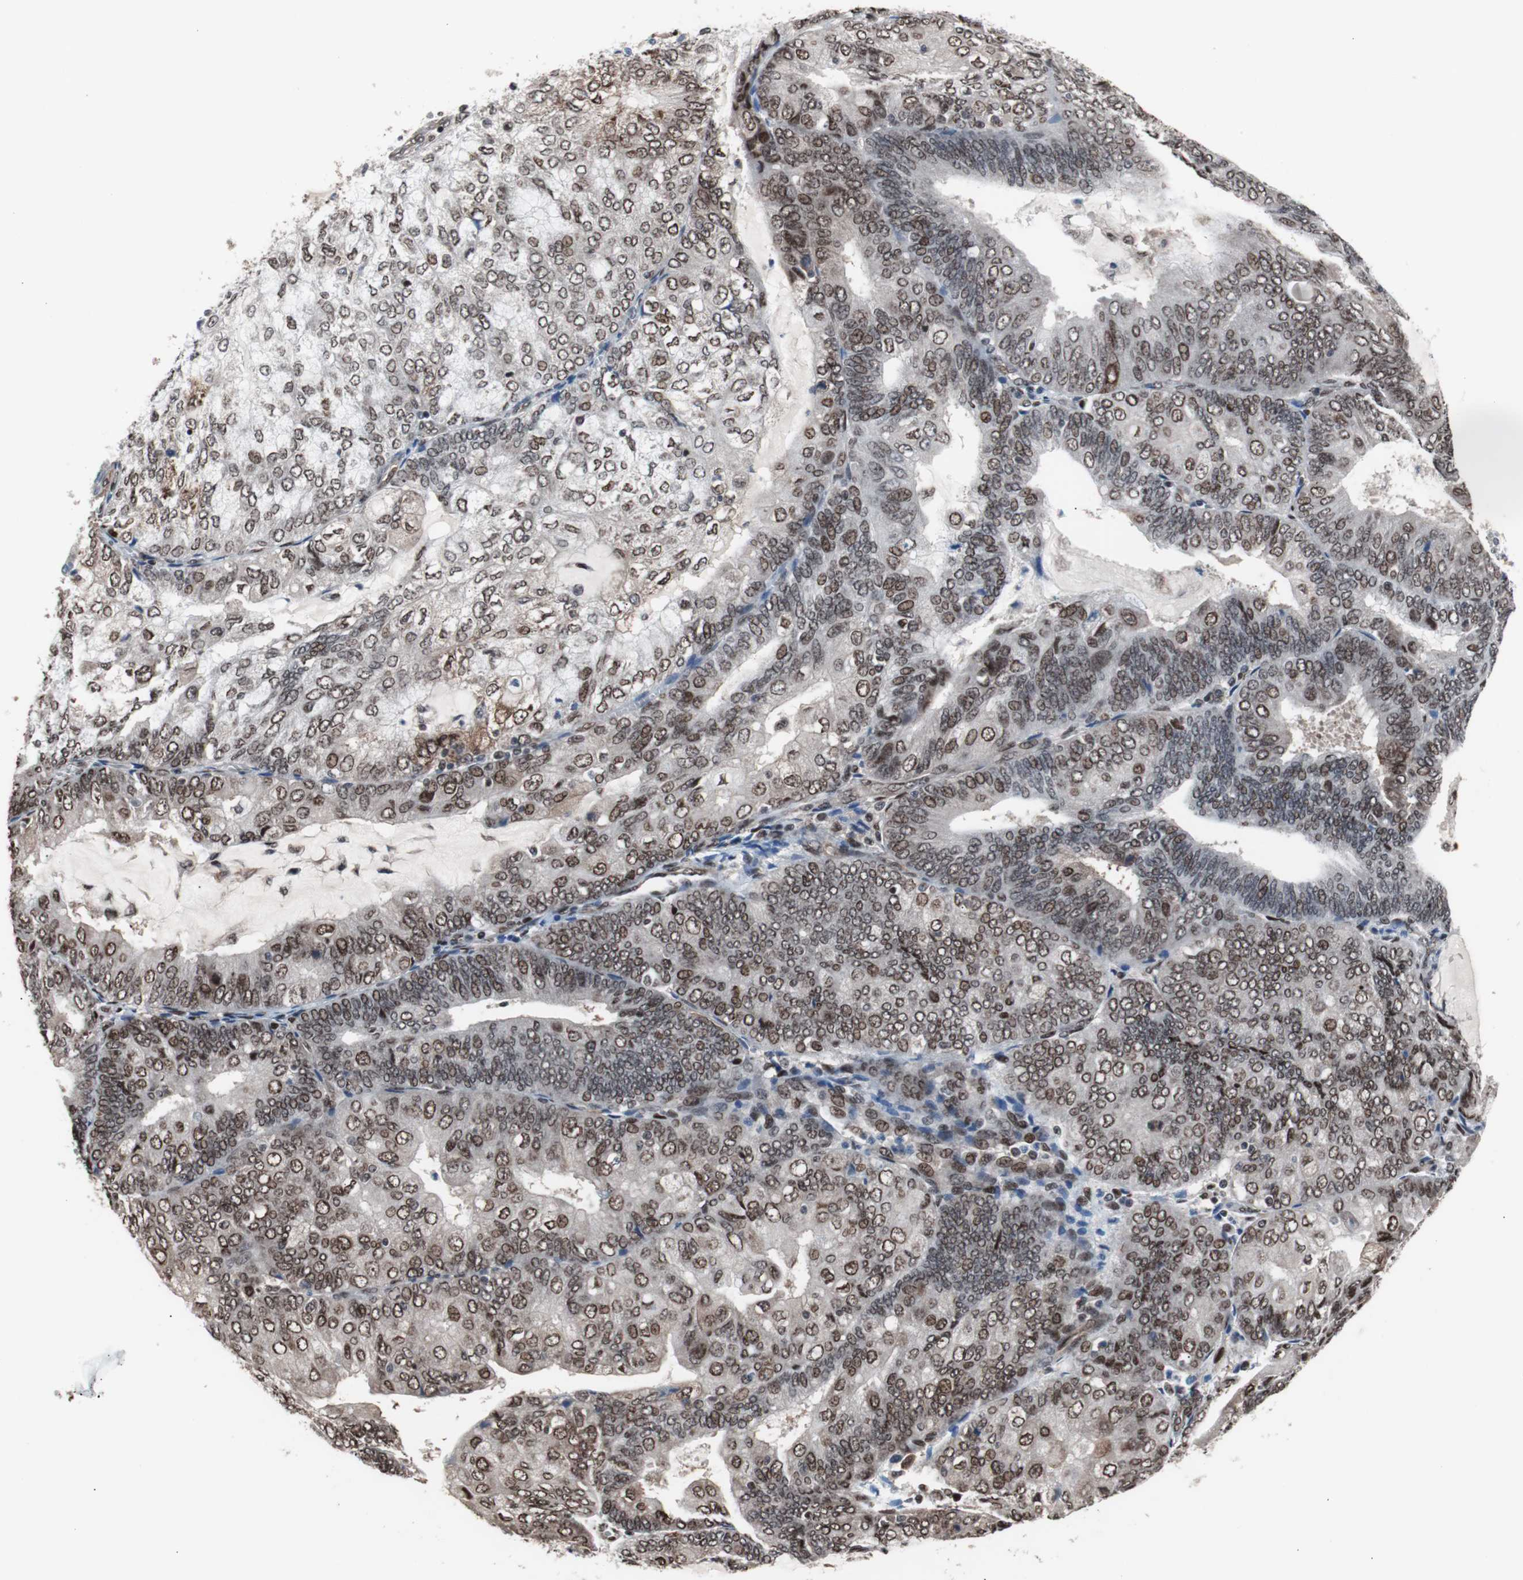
{"staining": {"intensity": "moderate", "quantity": ">75%", "location": "nuclear"}, "tissue": "endometrial cancer", "cell_type": "Tumor cells", "image_type": "cancer", "snomed": [{"axis": "morphology", "description": "Adenocarcinoma, NOS"}, {"axis": "topography", "description": "Endometrium"}], "caption": "Immunohistochemistry (IHC) staining of endometrial adenocarcinoma, which exhibits medium levels of moderate nuclear expression in about >75% of tumor cells indicating moderate nuclear protein positivity. The staining was performed using DAB (3,3'-diaminobenzidine) (brown) for protein detection and nuclei were counterstained in hematoxylin (blue).", "gene": "POGZ", "patient": {"sex": "female", "age": 81}}